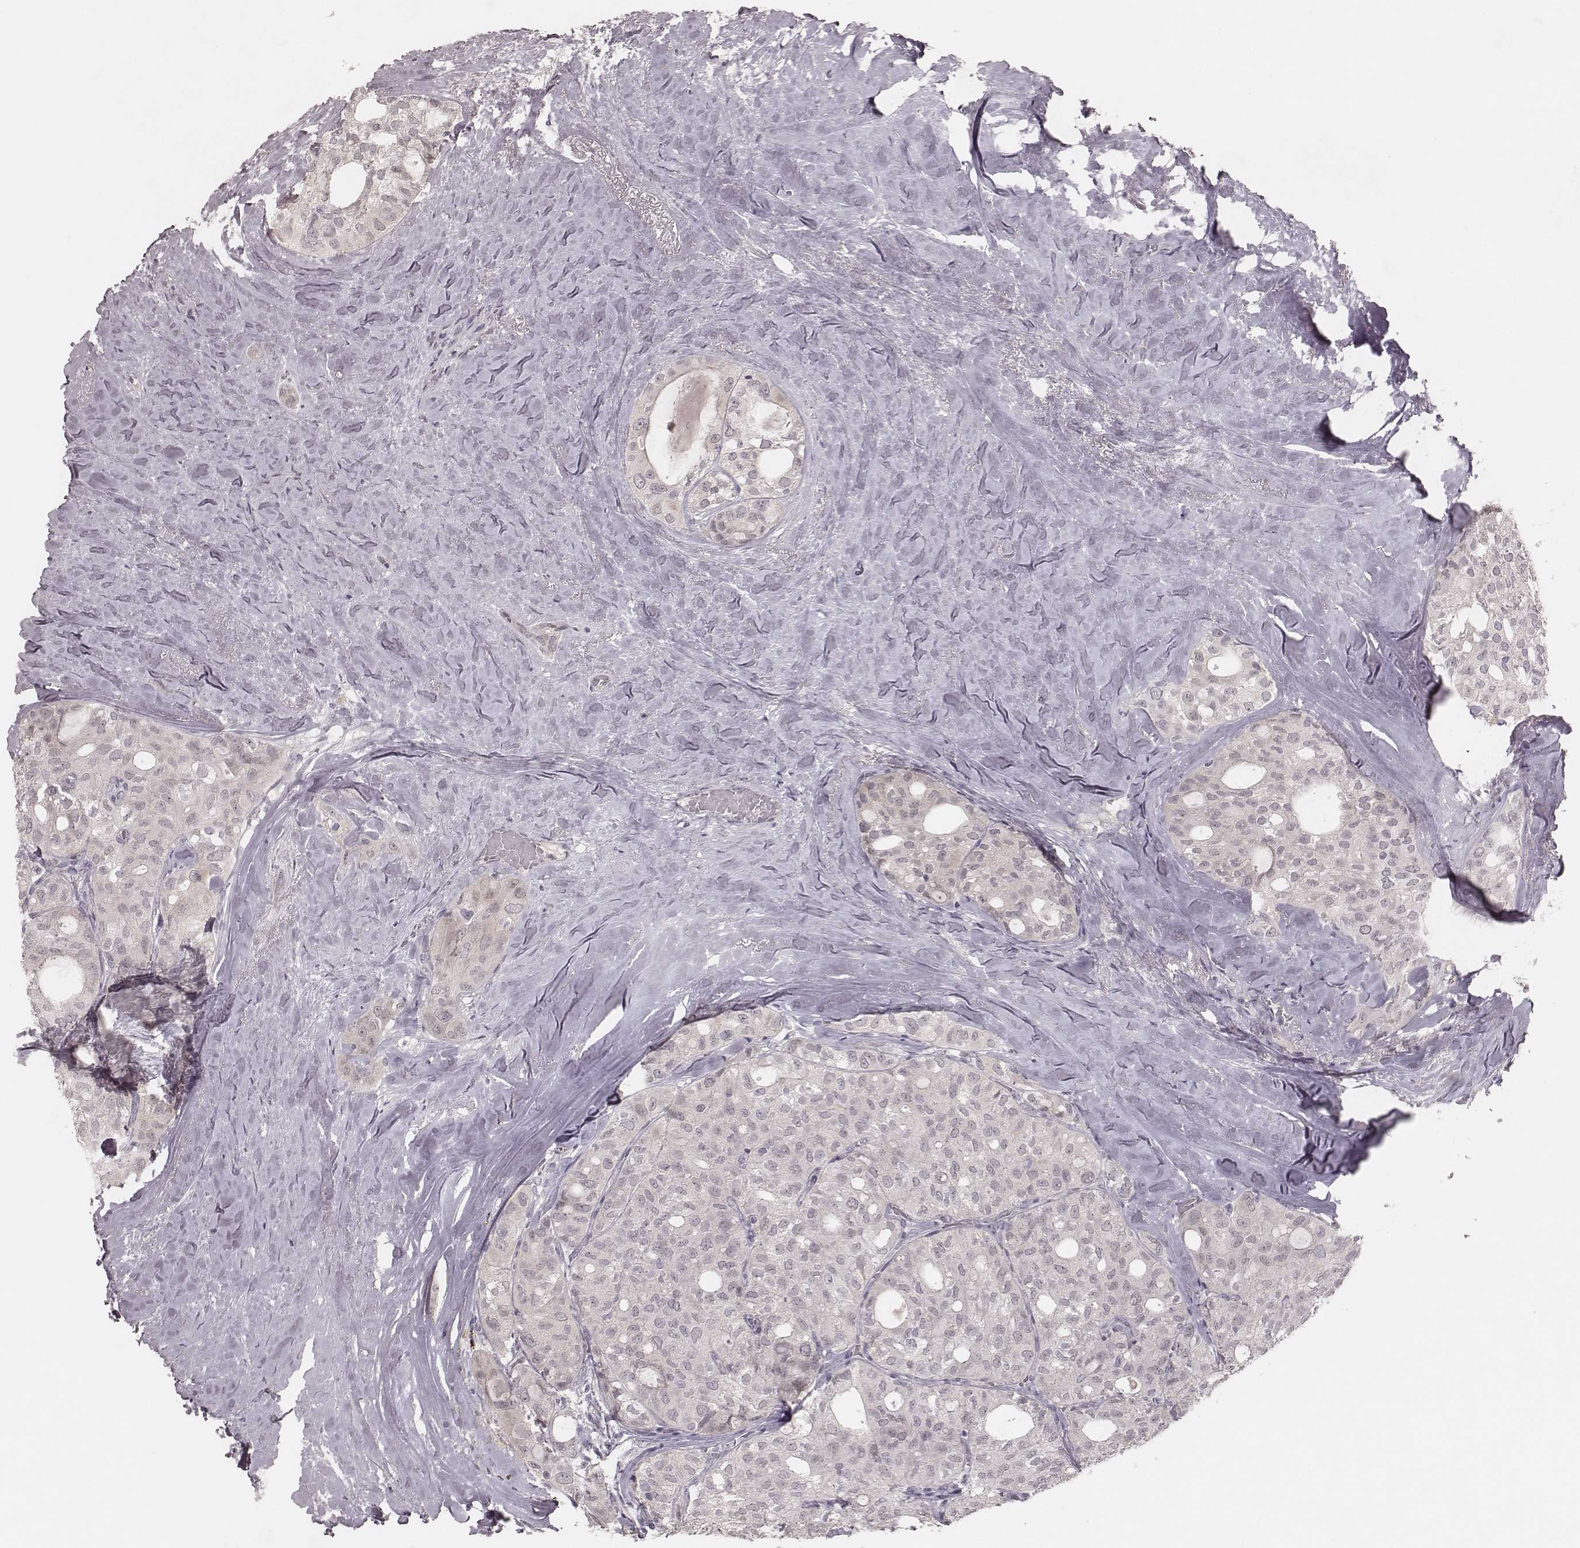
{"staining": {"intensity": "negative", "quantity": "none", "location": "none"}, "tissue": "thyroid cancer", "cell_type": "Tumor cells", "image_type": "cancer", "snomed": [{"axis": "morphology", "description": "Follicular adenoma carcinoma, NOS"}, {"axis": "topography", "description": "Thyroid gland"}], "caption": "Image shows no protein expression in tumor cells of thyroid cancer tissue. (DAB immunohistochemistry visualized using brightfield microscopy, high magnification).", "gene": "FAM13B", "patient": {"sex": "male", "age": 75}}